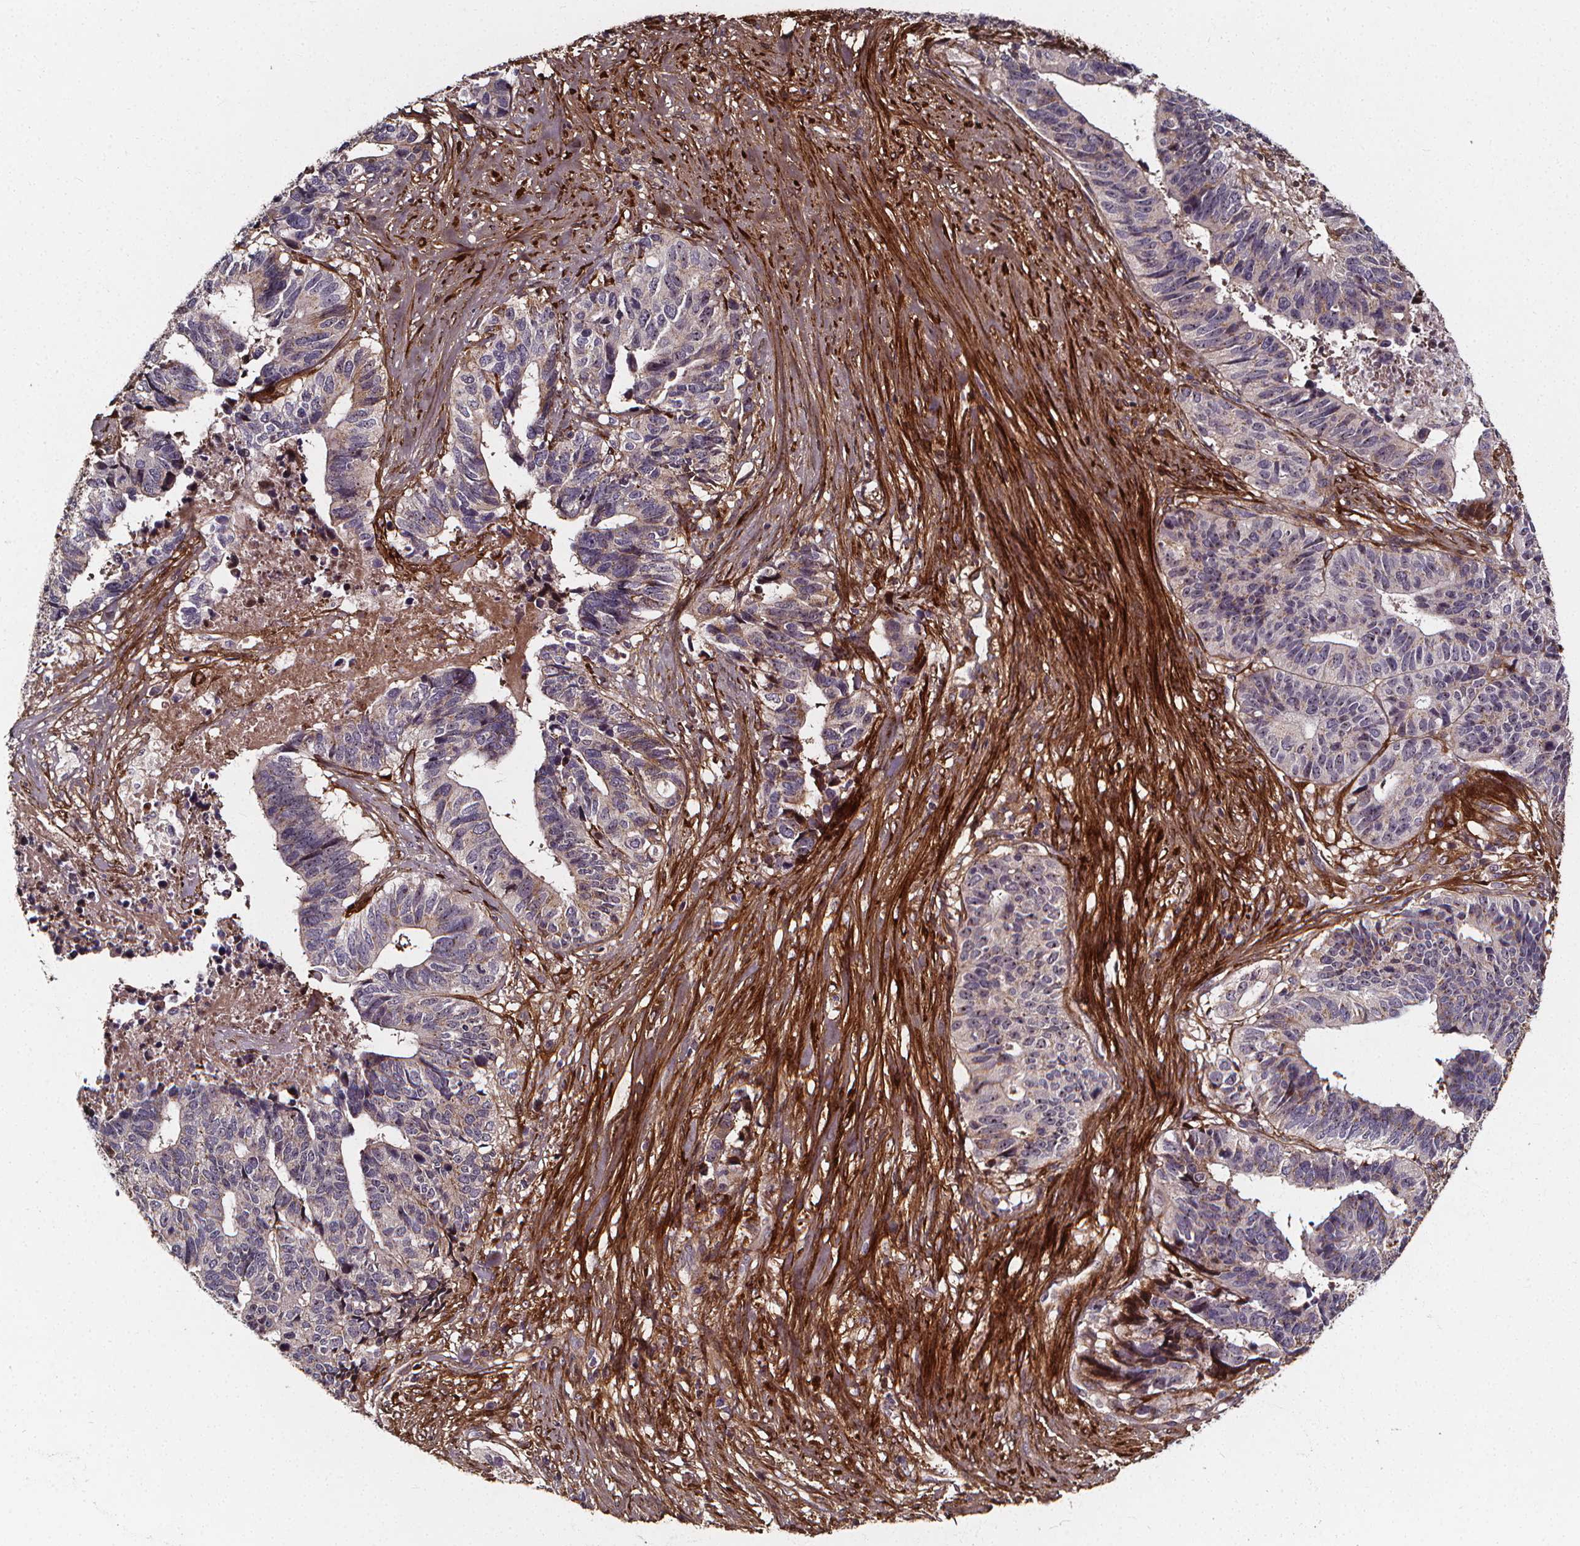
{"staining": {"intensity": "weak", "quantity": "<25%", "location": "cytoplasmic/membranous"}, "tissue": "stomach cancer", "cell_type": "Tumor cells", "image_type": "cancer", "snomed": [{"axis": "morphology", "description": "Adenocarcinoma, NOS"}, {"axis": "topography", "description": "Stomach, upper"}], "caption": "IHC photomicrograph of neoplastic tissue: human stomach cancer (adenocarcinoma) stained with DAB (3,3'-diaminobenzidine) shows no significant protein staining in tumor cells.", "gene": "AEBP1", "patient": {"sex": "female", "age": 67}}